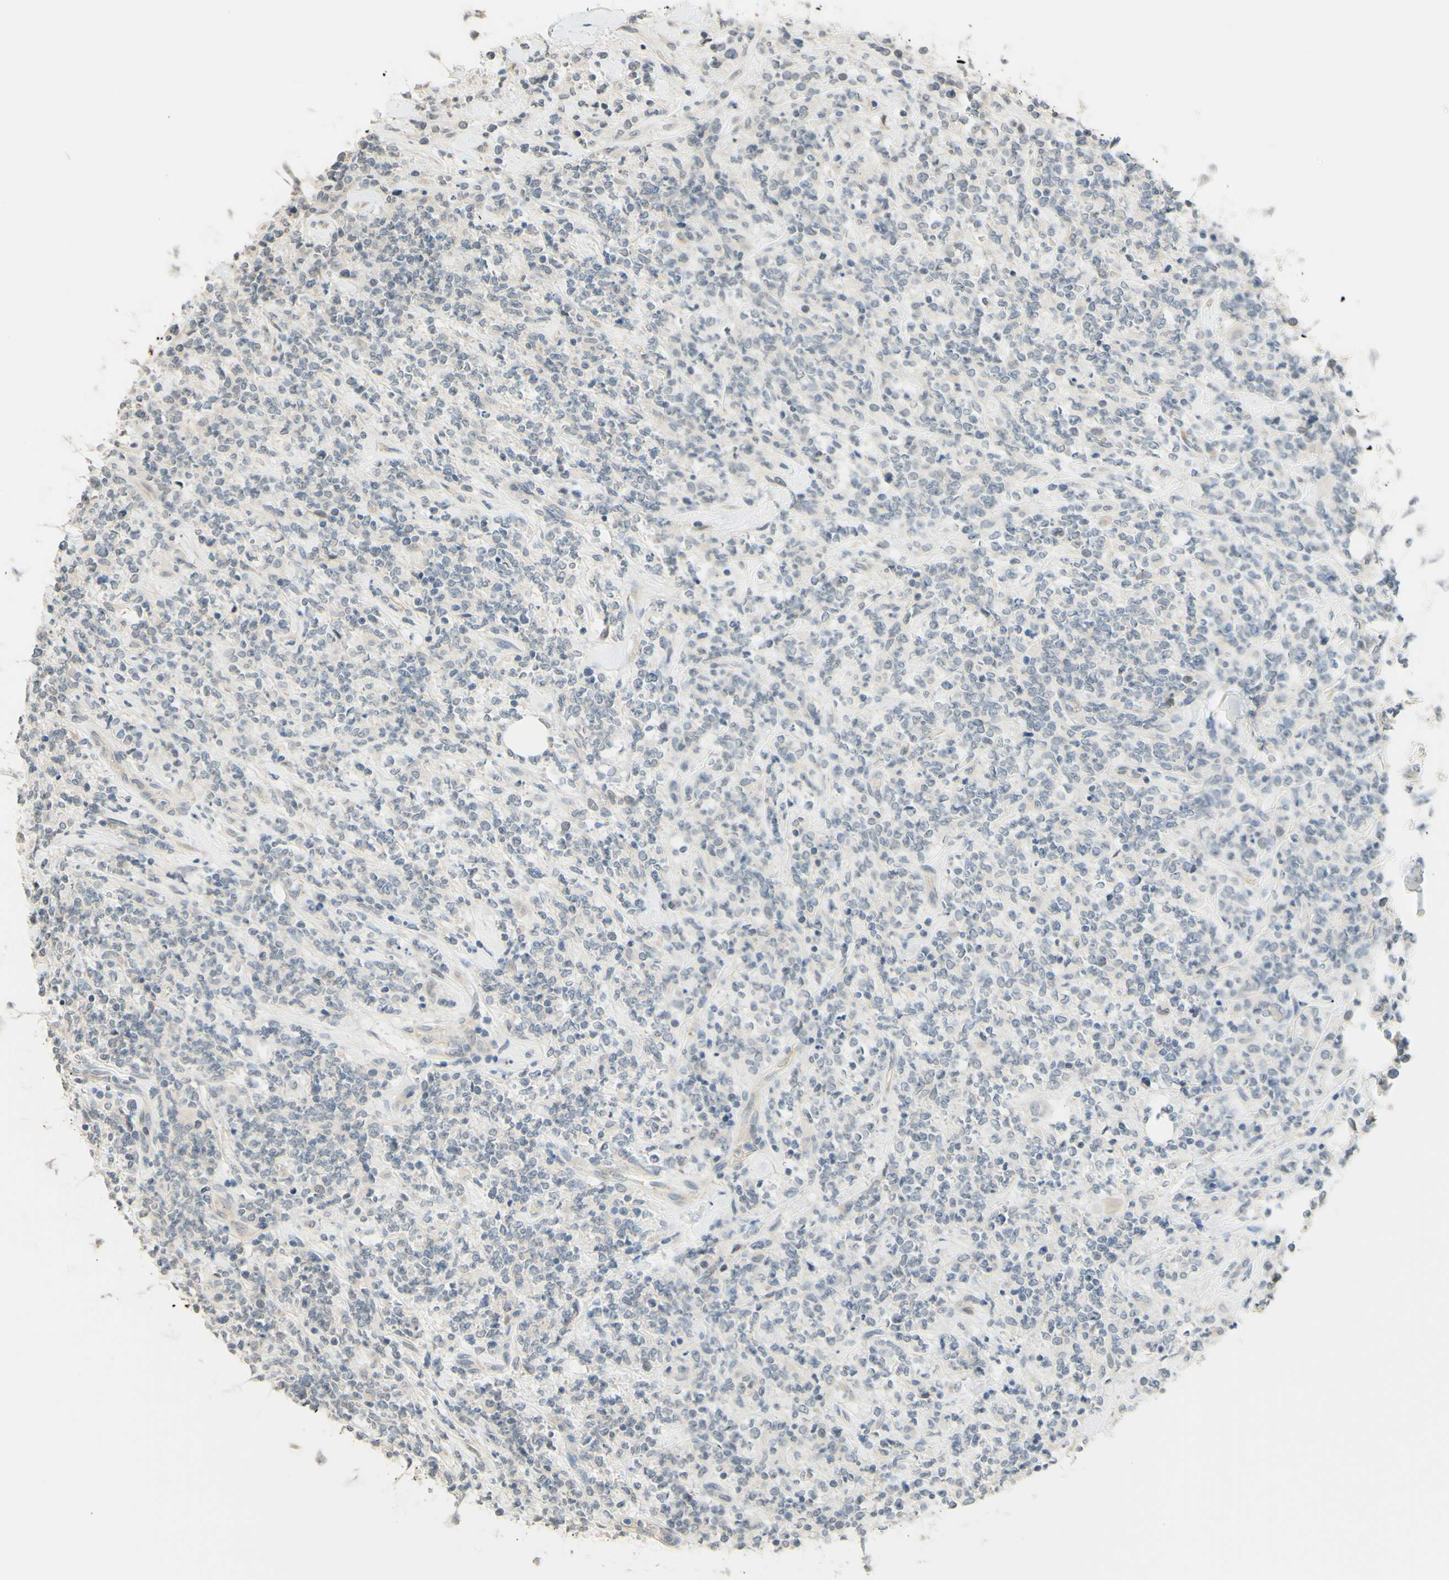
{"staining": {"intensity": "negative", "quantity": "none", "location": "none"}, "tissue": "lymphoma", "cell_type": "Tumor cells", "image_type": "cancer", "snomed": [{"axis": "morphology", "description": "Malignant lymphoma, non-Hodgkin's type, High grade"}, {"axis": "topography", "description": "Soft tissue"}], "caption": "High-grade malignant lymphoma, non-Hodgkin's type stained for a protein using immunohistochemistry (IHC) reveals no positivity tumor cells.", "gene": "MAG", "patient": {"sex": "male", "age": 18}}